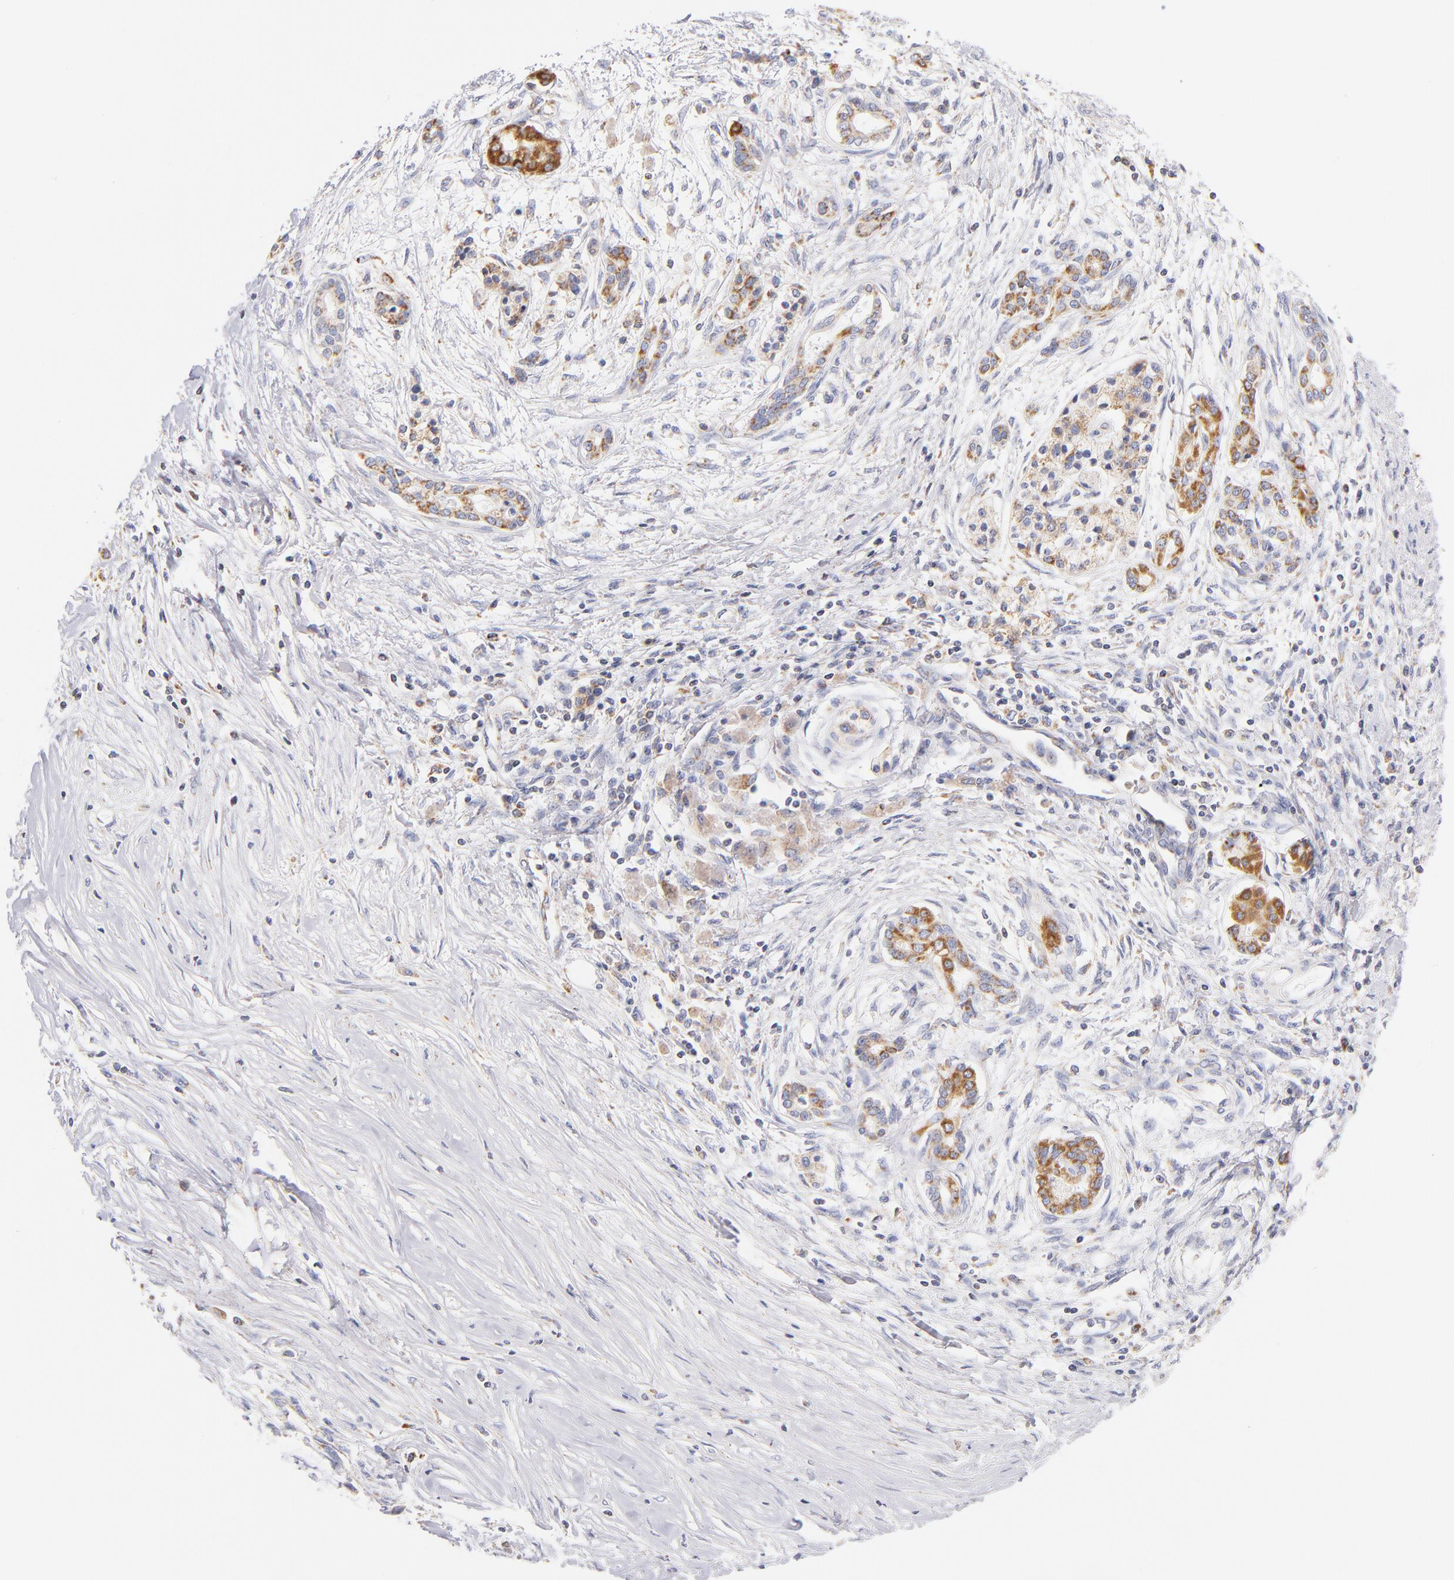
{"staining": {"intensity": "moderate", "quantity": ">75%", "location": "cytoplasmic/membranous"}, "tissue": "pancreatic cancer", "cell_type": "Tumor cells", "image_type": "cancer", "snomed": [{"axis": "morphology", "description": "Adenocarcinoma, NOS"}, {"axis": "topography", "description": "Pancreas"}], "caption": "Human pancreatic cancer (adenocarcinoma) stained with a protein marker shows moderate staining in tumor cells.", "gene": "AIFM1", "patient": {"sex": "female", "age": 59}}